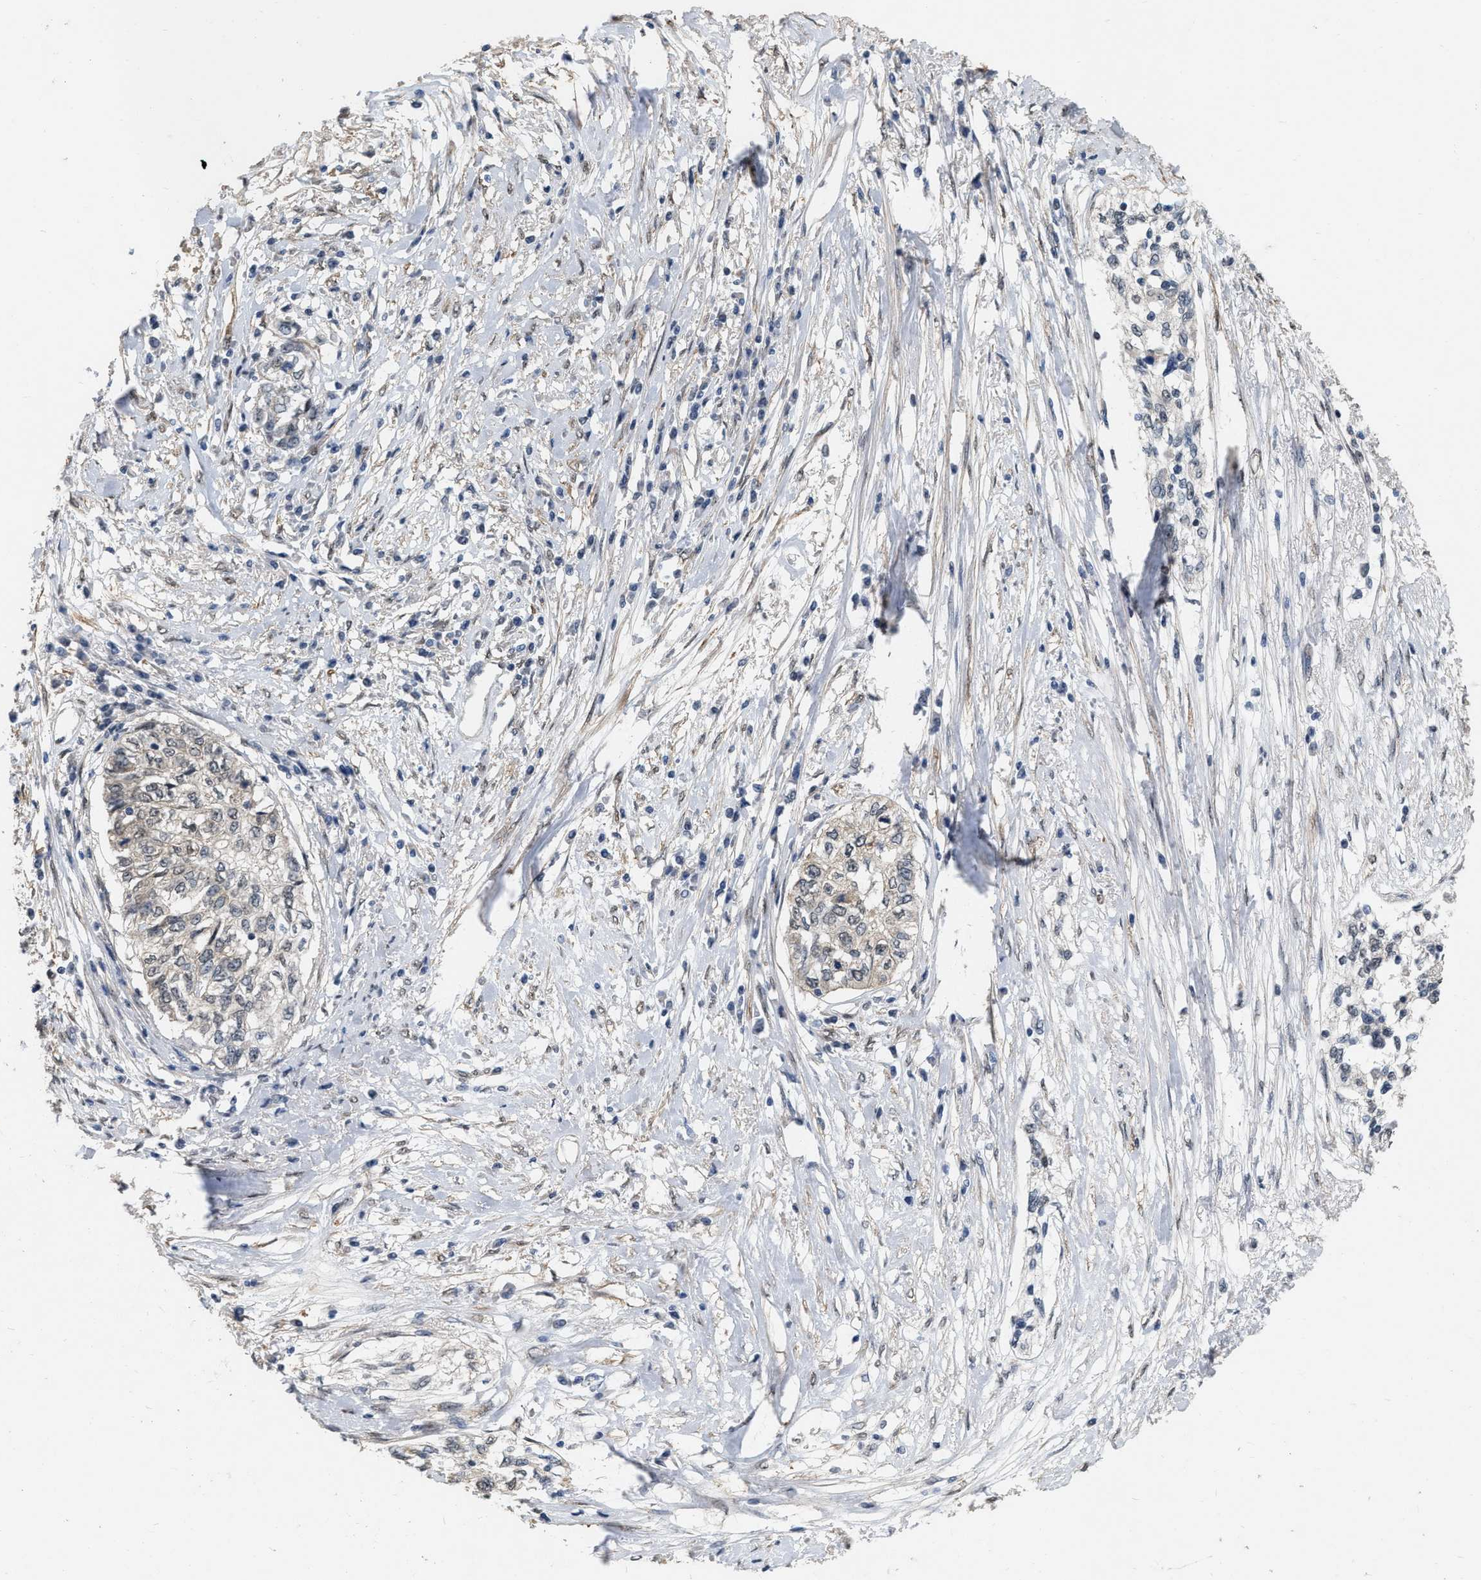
{"staining": {"intensity": "weak", "quantity": "<25%", "location": "cytoplasmic/membranous,nuclear"}, "tissue": "cervical cancer", "cell_type": "Tumor cells", "image_type": "cancer", "snomed": [{"axis": "morphology", "description": "Squamous cell carcinoma, NOS"}, {"axis": "topography", "description": "Cervix"}], "caption": "A micrograph of cervical cancer stained for a protein exhibits no brown staining in tumor cells.", "gene": "RUVBL1", "patient": {"sex": "female", "age": 57}}